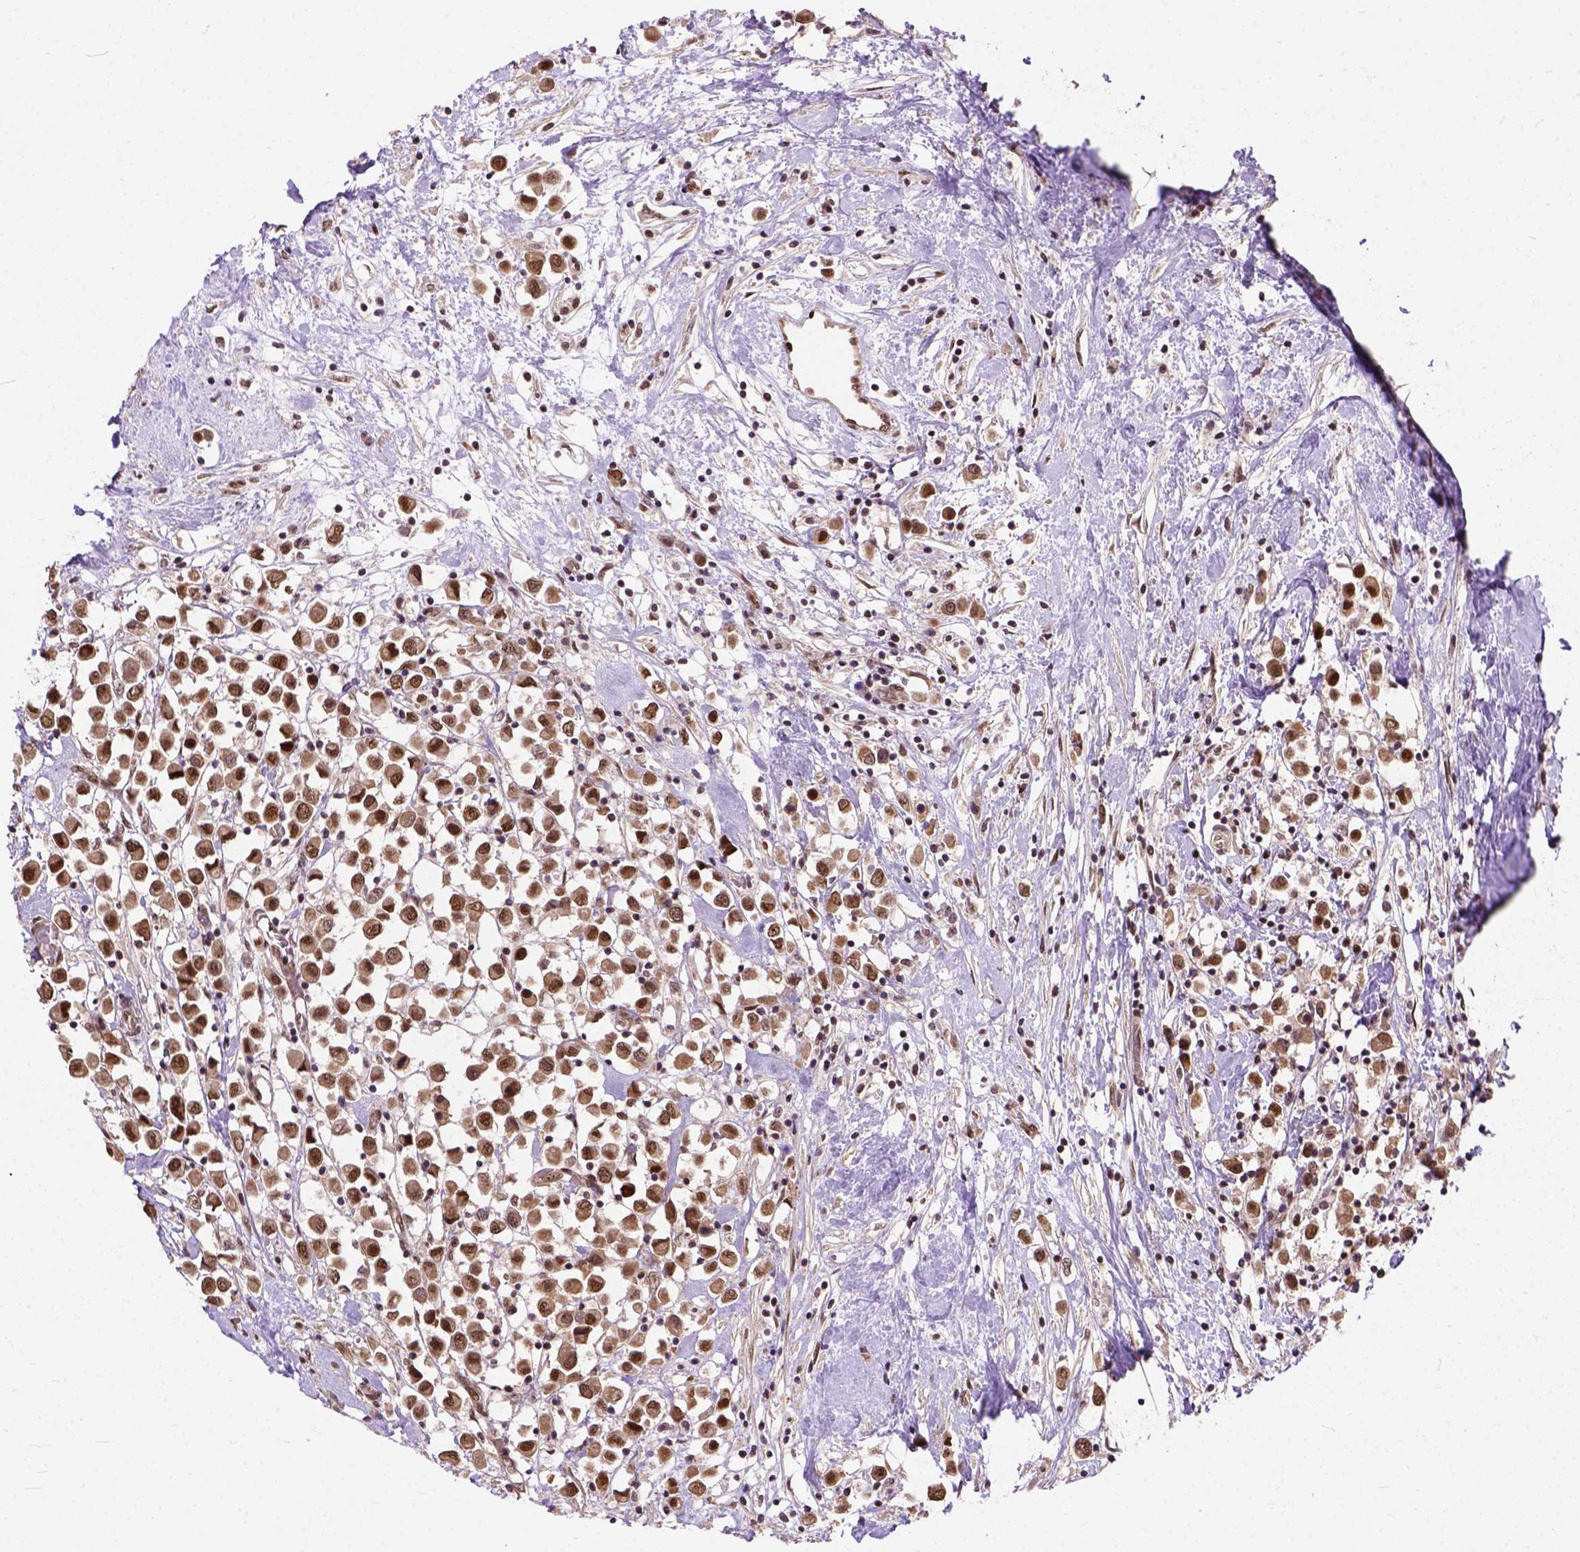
{"staining": {"intensity": "strong", "quantity": ">75%", "location": "nuclear"}, "tissue": "breast cancer", "cell_type": "Tumor cells", "image_type": "cancer", "snomed": [{"axis": "morphology", "description": "Duct carcinoma"}, {"axis": "topography", "description": "Breast"}], "caption": "Immunohistochemistry photomicrograph of intraductal carcinoma (breast) stained for a protein (brown), which displays high levels of strong nuclear positivity in approximately >75% of tumor cells.", "gene": "ZNF630", "patient": {"sex": "female", "age": 61}}